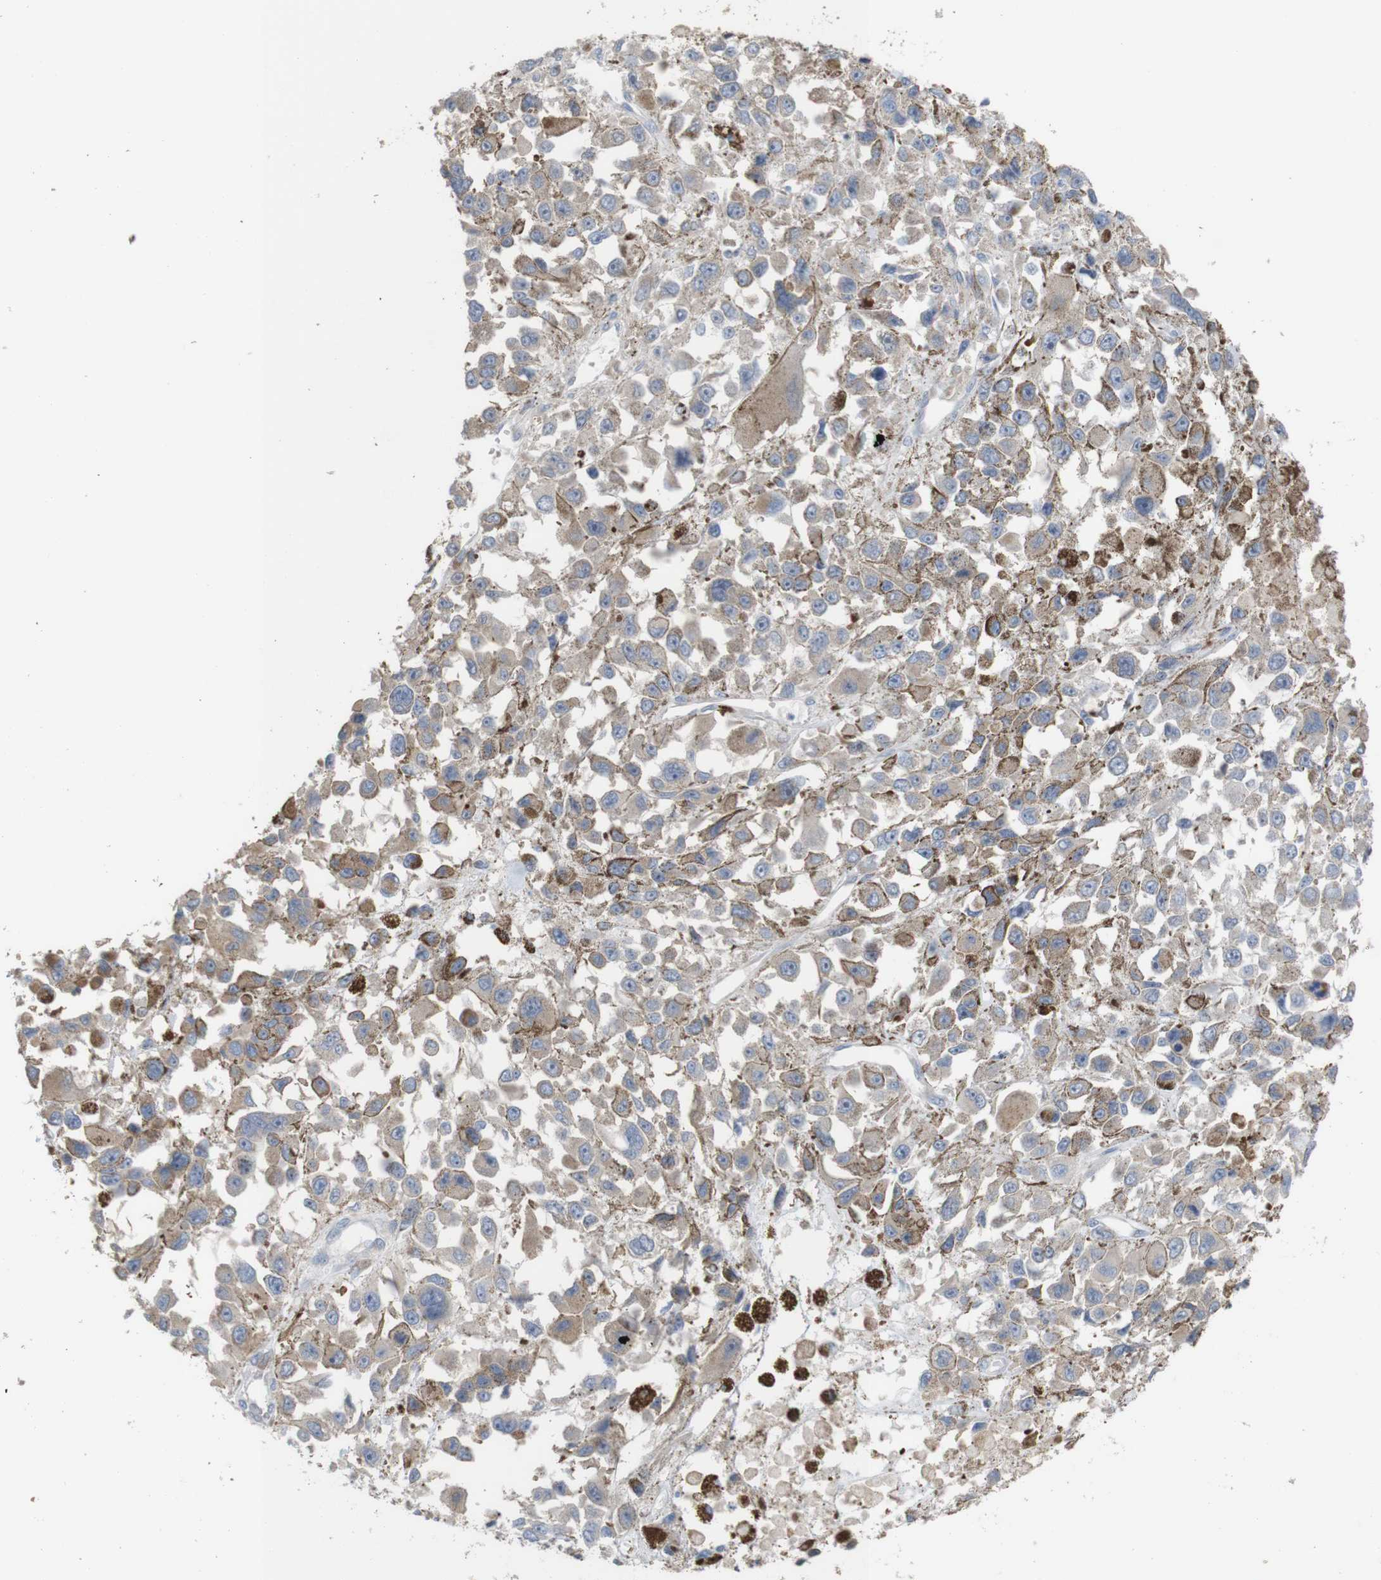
{"staining": {"intensity": "weak", "quantity": ">75%", "location": "cytoplasmic/membranous"}, "tissue": "melanoma", "cell_type": "Tumor cells", "image_type": "cancer", "snomed": [{"axis": "morphology", "description": "Malignant melanoma, Metastatic site"}, {"axis": "topography", "description": "Lymph node"}], "caption": "Malignant melanoma (metastatic site) was stained to show a protein in brown. There is low levels of weak cytoplasmic/membranous positivity in about >75% of tumor cells. The protein of interest is shown in brown color, while the nuclei are stained blue.", "gene": "PTPRR", "patient": {"sex": "male", "age": 59}}